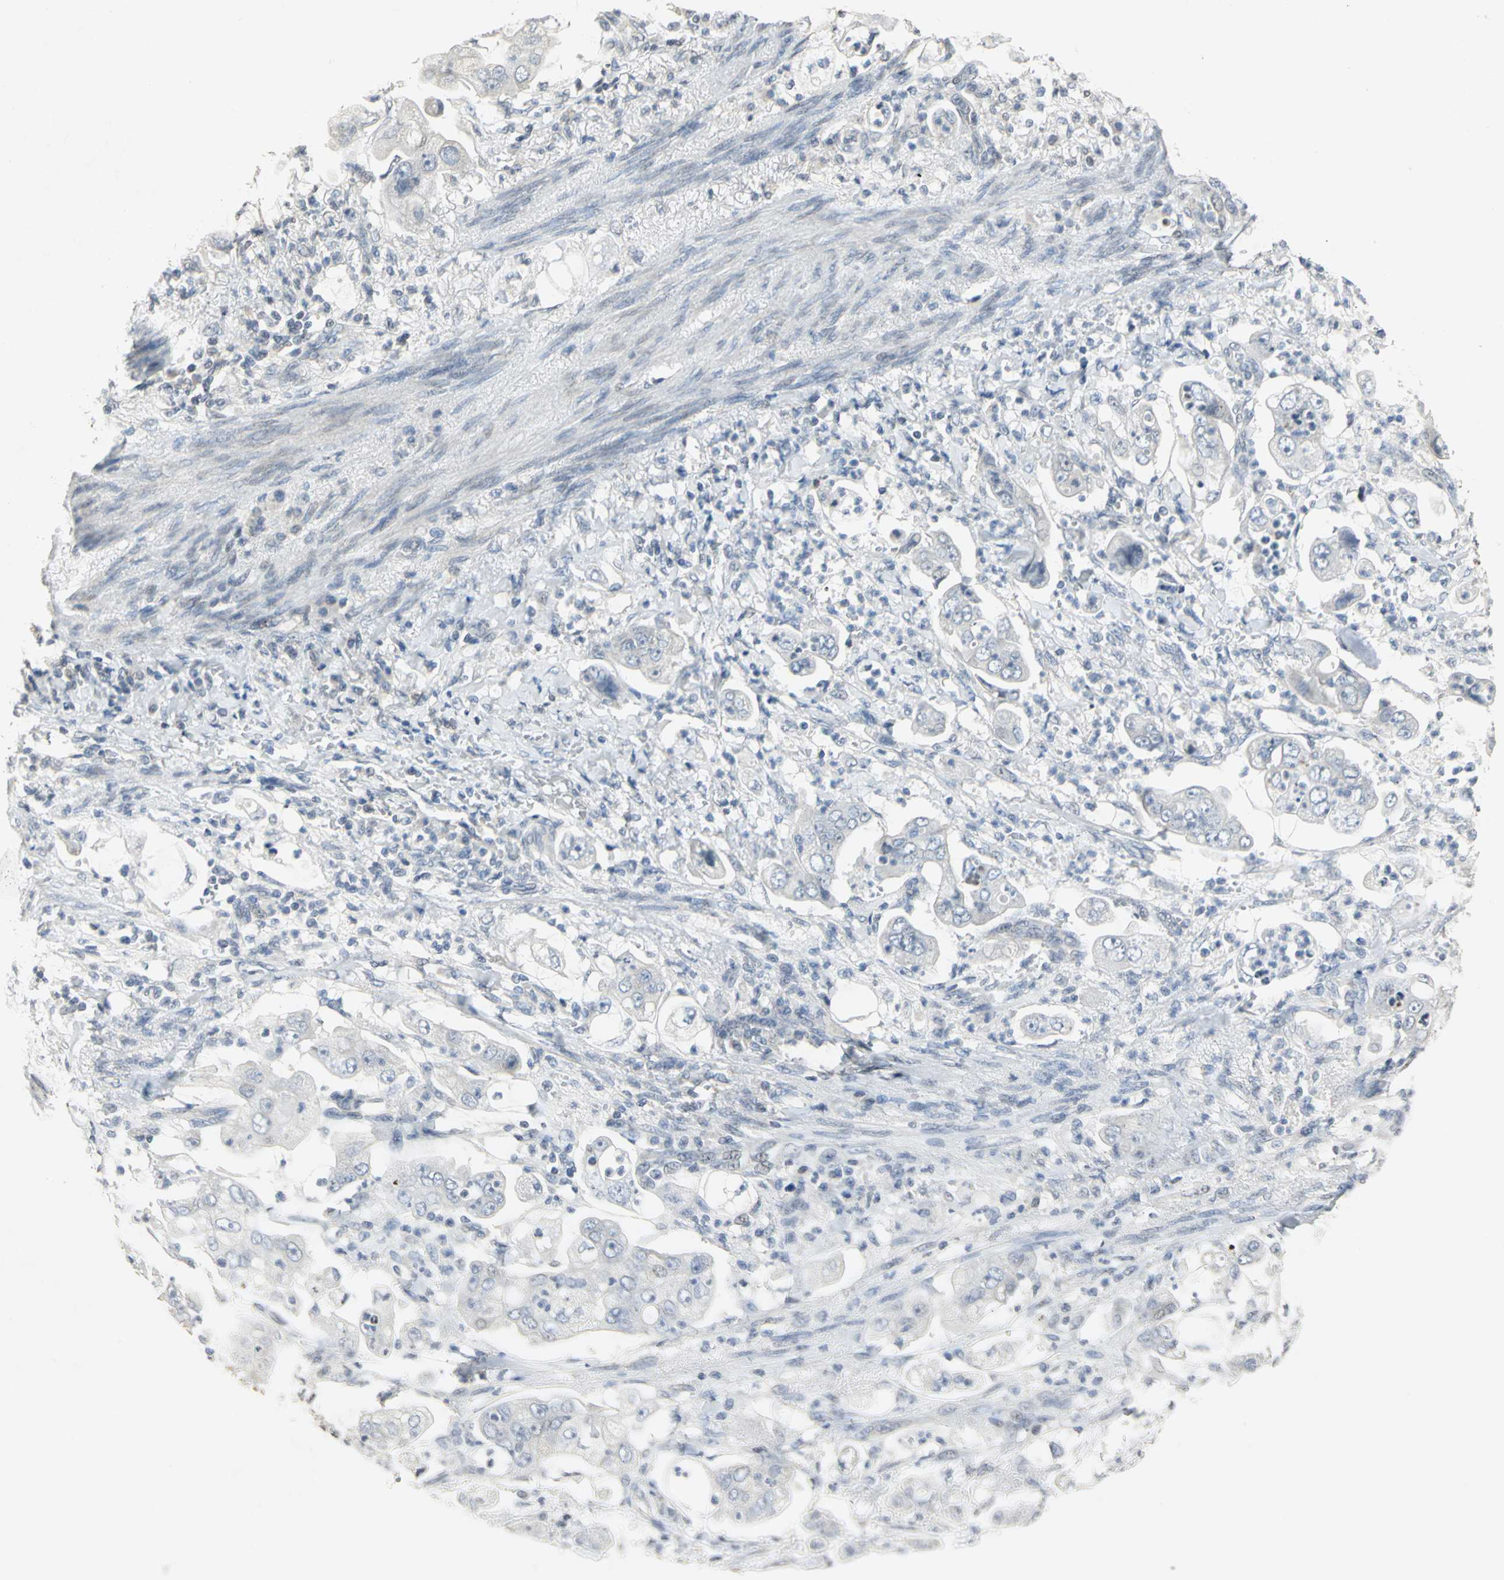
{"staining": {"intensity": "negative", "quantity": "none", "location": "none"}, "tissue": "stomach cancer", "cell_type": "Tumor cells", "image_type": "cancer", "snomed": [{"axis": "morphology", "description": "Adenocarcinoma, NOS"}, {"axis": "topography", "description": "Stomach"}], "caption": "A histopathology image of human stomach adenocarcinoma is negative for staining in tumor cells.", "gene": "DNAJB6", "patient": {"sex": "male", "age": 62}}